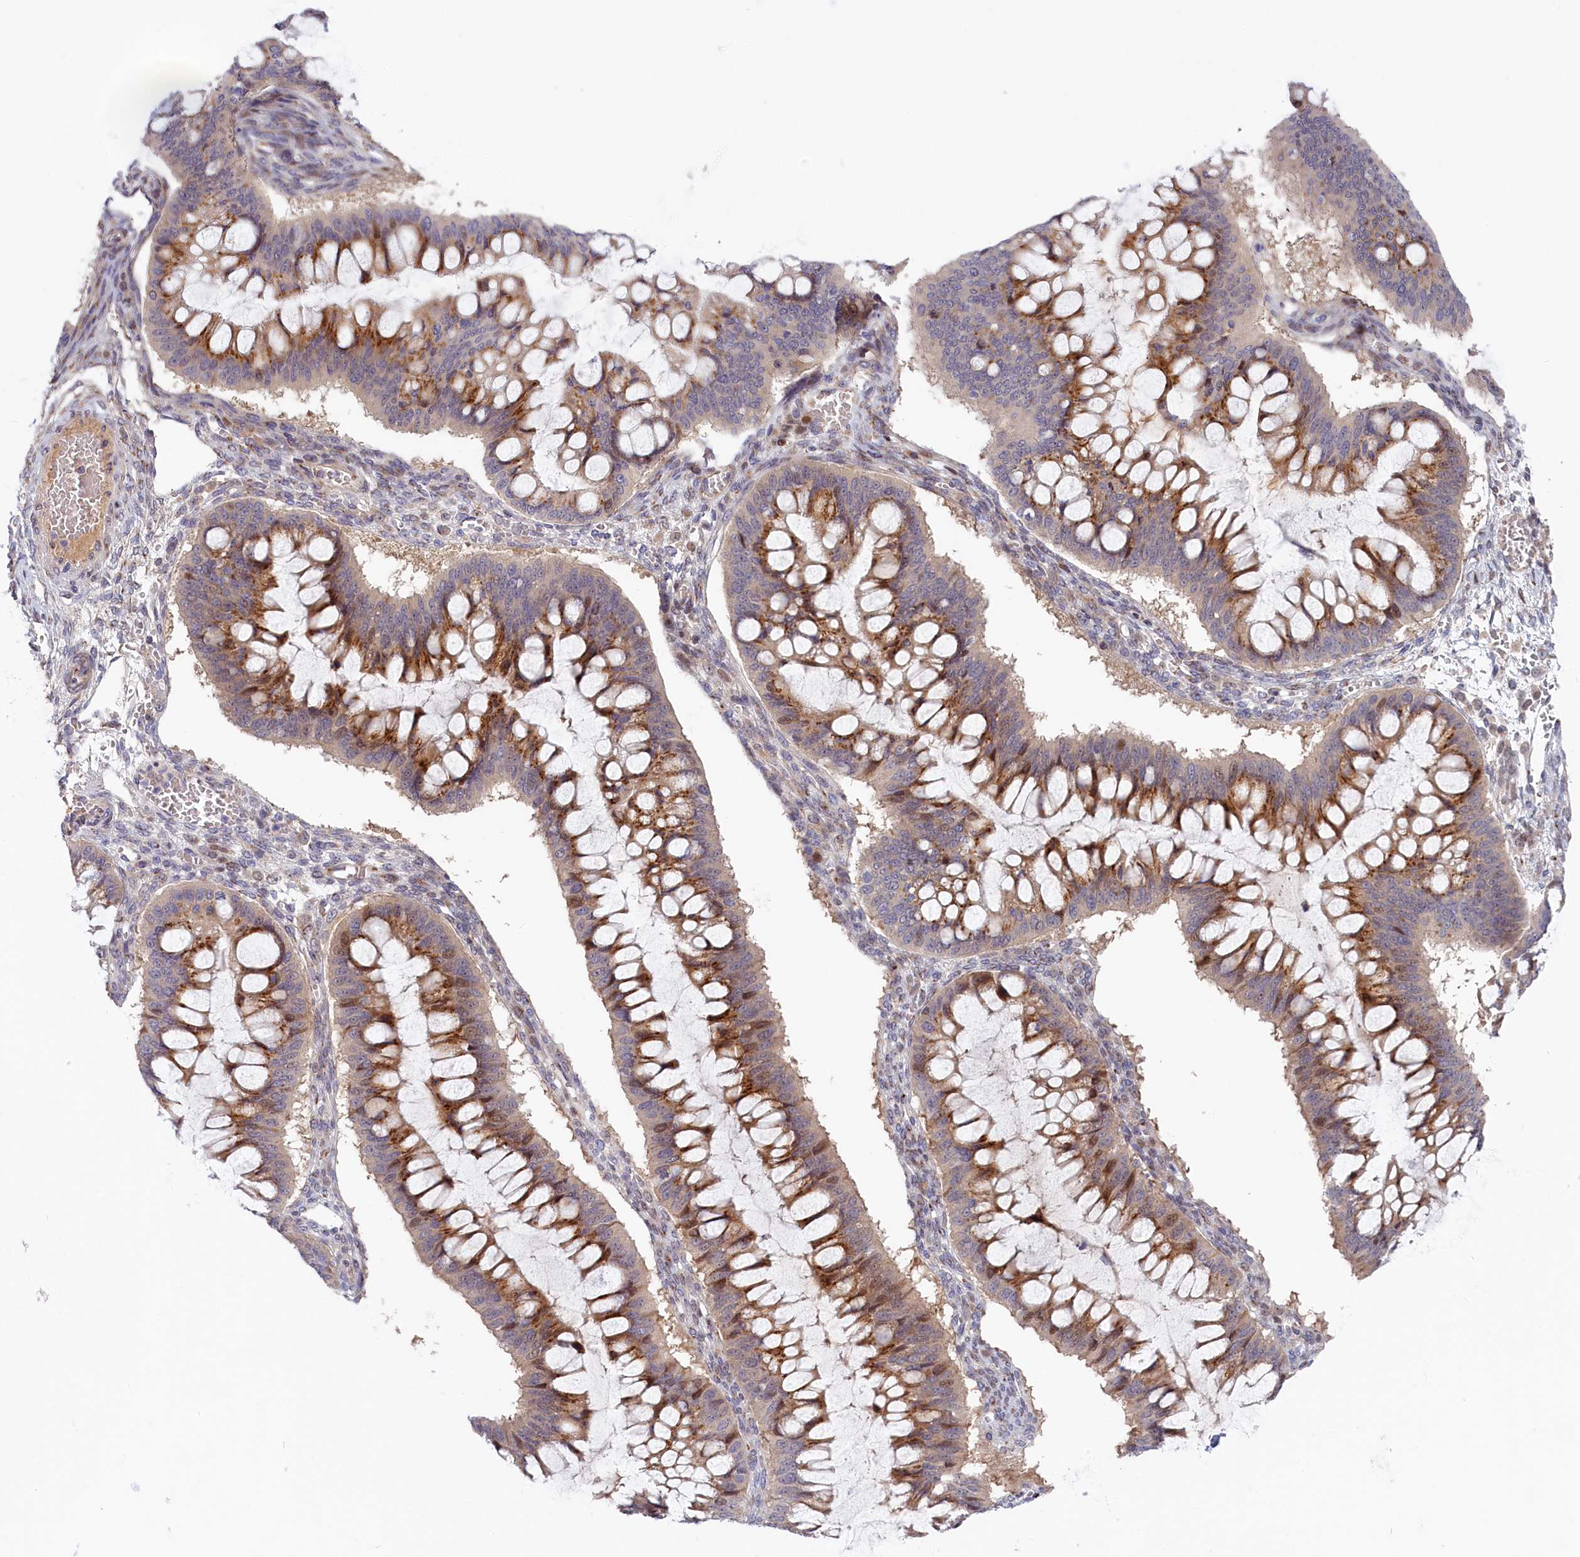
{"staining": {"intensity": "moderate", "quantity": ">75%", "location": "cytoplasmic/membranous,nuclear"}, "tissue": "ovarian cancer", "cell_type": "Tumor cells", "image_type": "cancer", "snomed": [{"axis": "morphology", "description": "Cystadenocarcinoma, mucinous, NOS"}, {"axis": "topography", "description": "Ovary"}], "caption": "Immunohistochemistry staining of ovarian cancer, which reveals medium levels of moderate cytoplasmic/membranous and nuclear staining in approximately >75% of tumor cells indicating moderate cytoplasmic/membranous and nuclear protein positivity. The staining was performed using DAB (3,3'-diaminobenzidine) (brown) for protein detection and nuclei were counterstained in hematoxylin (blue).", "gene": "CHST12", "patient": {"sex": "female", "age": 73}}